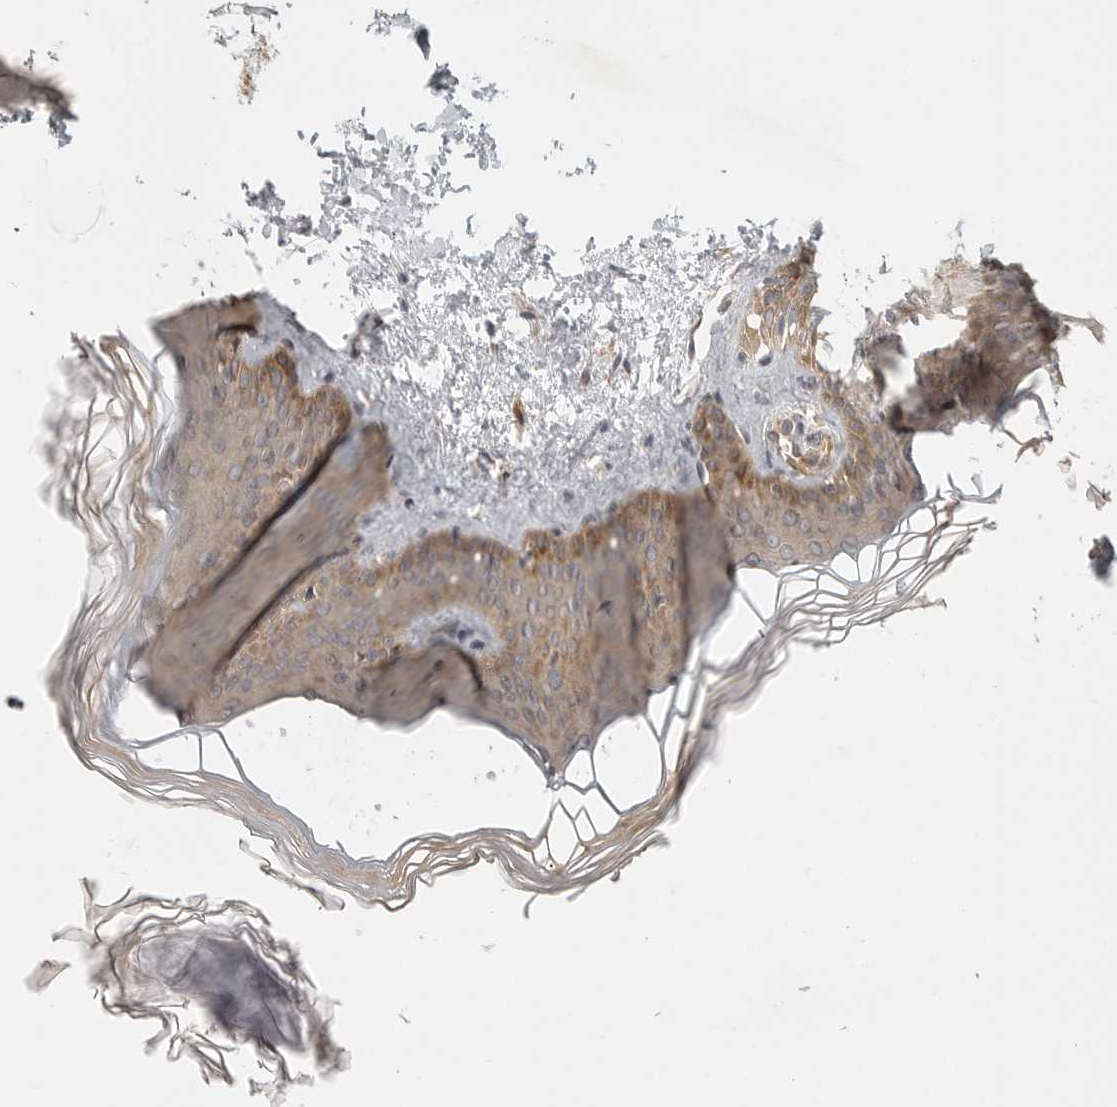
{"staining": {"intensity": "moderate", "quantity": ">75%", "location": "cytoplasmic/membranous"}, "tissue": "skin", "cell_type": "Fibroblasts", "image_type": "normal", "snomed": [{"axis": "morphology", "description": "Normal tissue, NOS"}, {"axis": "topography", "description": "Skin"}], "caption": "This histopathology image displays immunohistochemistry (IHC) staining of unremarkable skin, with medium moderate cytoplasmic/membranous expression in approximately >75% of fibroblasts.", "gene": "CCPG1", "patient": {"sex": "female", "age": 27}}